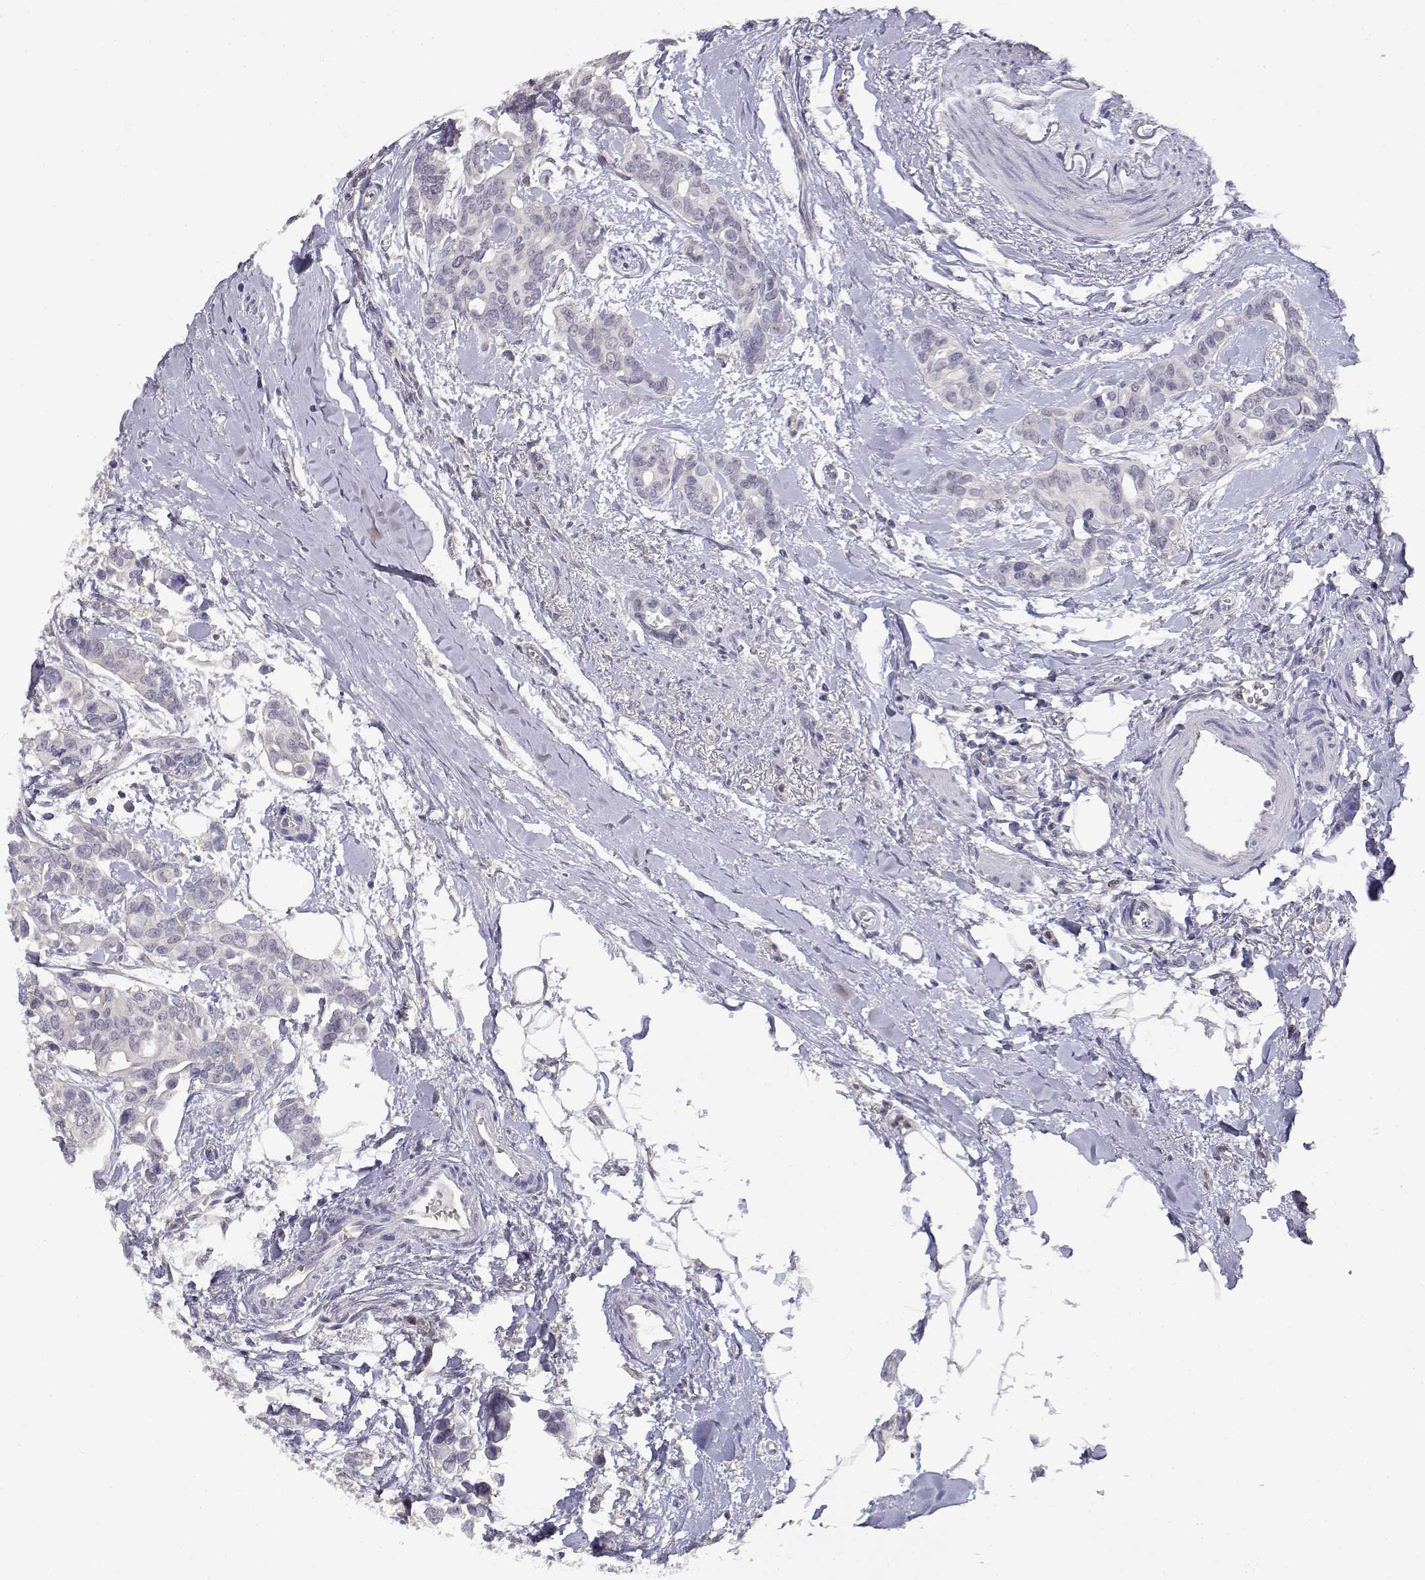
{"staining": {"intensity": "negative", "quantity": "none", "location": "none"}, "tissue": "breast cancer", "cell_type": "Tumor cells", "image_type": "cancer", "snomed": [{"axis": "morphology", "description": "Duct carcinoma"}, {"axis": "topography", "description": "Breast"}], "caption": "This is an immunohistochemistry photomicrograph of human breast cancer. There is no staining in tumor cells.", "gene": "ADA", "patient": {"sex": "female", "age": 54}}